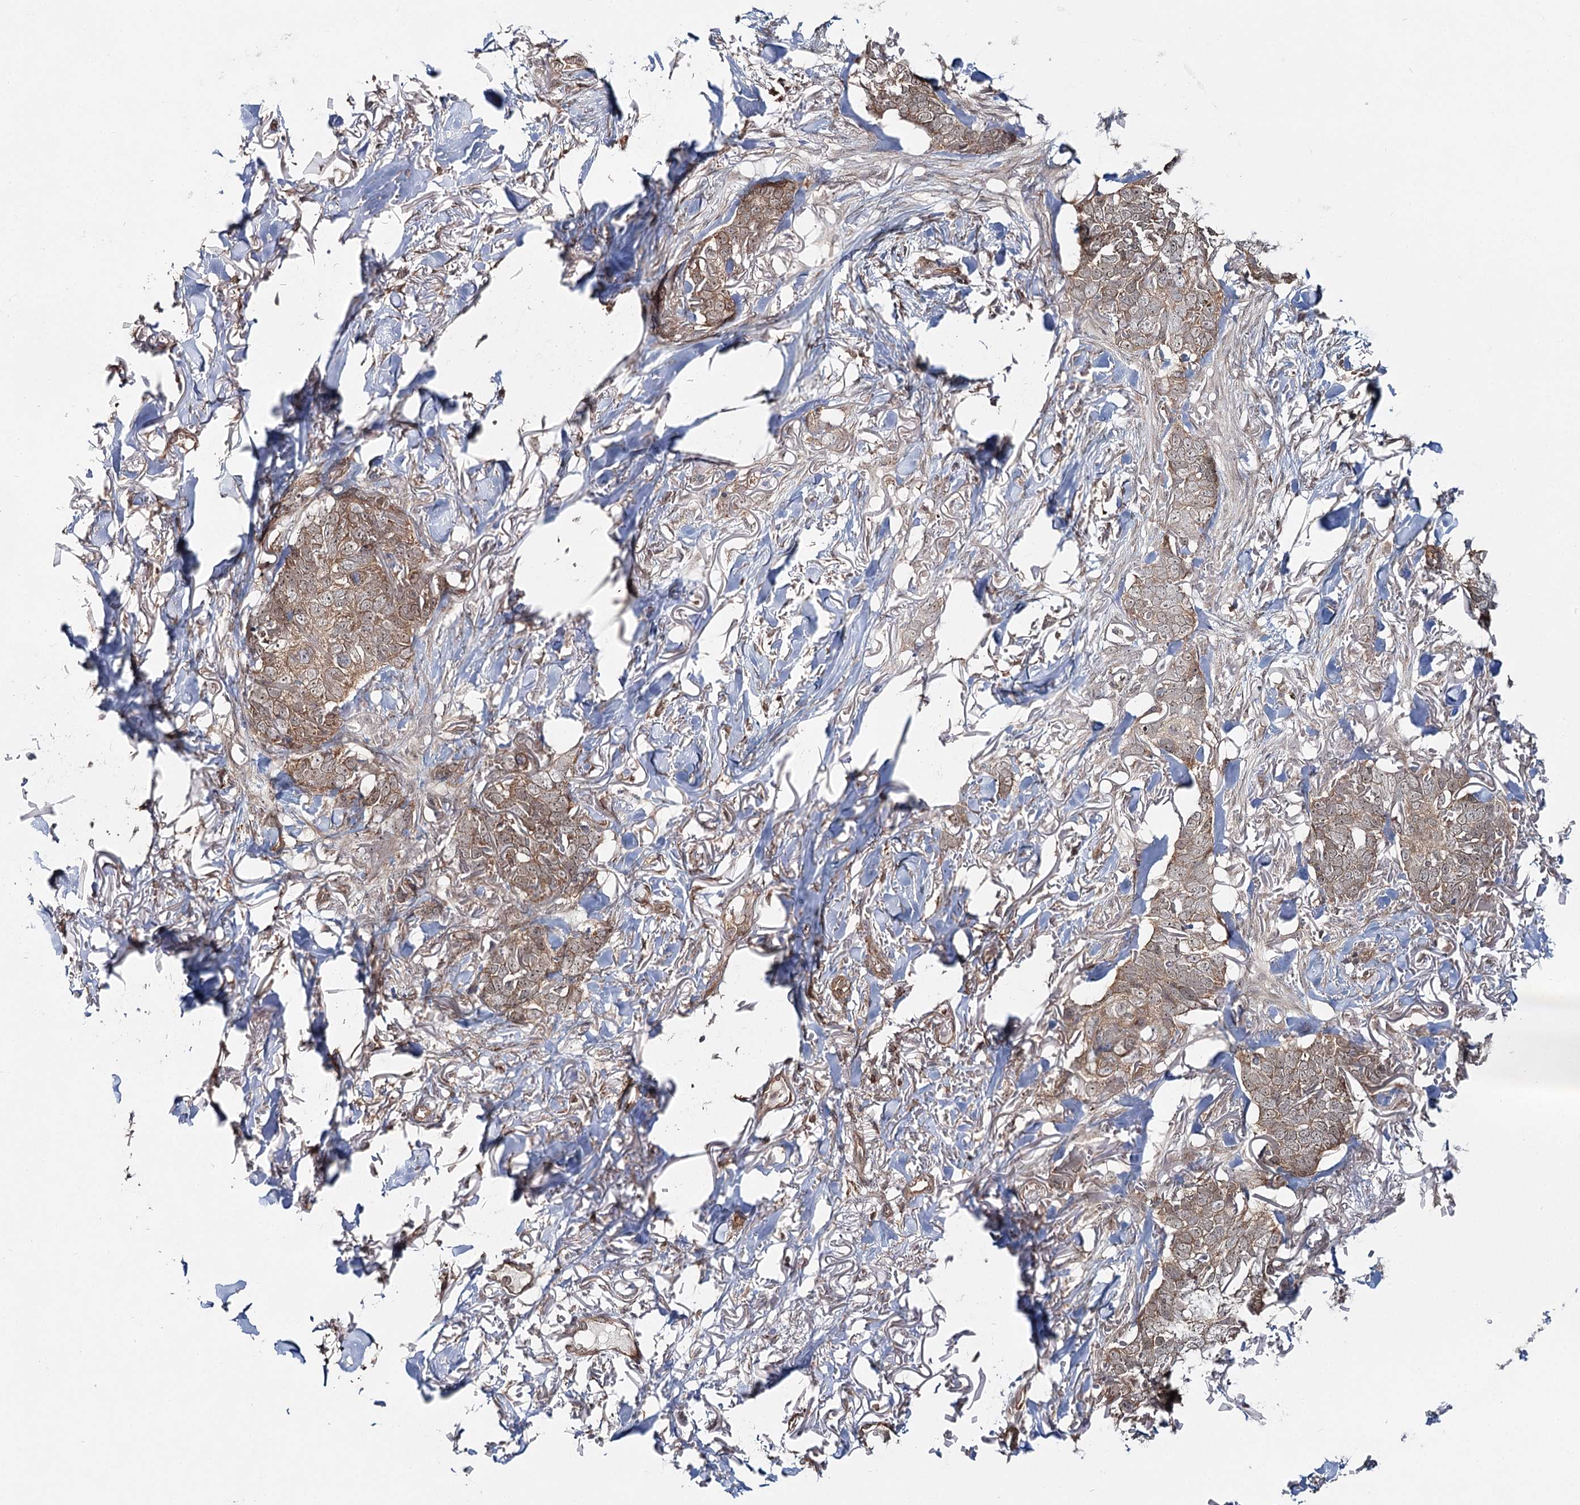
{"staining": {"intensity": "moderate", "quantity": ">75%", "location": "cytoplasmic/membranous"}, "tissue": "skin cancer", "cell_type": "Tumor cells", "image_type": "cancer", "snomed": [{"axis": "morphology", "description": "Normal tissue, NOS"}, {"axis": "morphology", "description": "Basal cell carcinoma"}, {"axis": "topography", "description": "Skin"}], "caption": "This photomicrograph reveals skin cancer (basal cell carcinoma) stained with IHC to label a protein in brown. The cytoplasmic/membranous of tumor cells show moderate positivity for the protein. Nuclei are counter-stained blue.", "gene": "FAM120B", "patient": {"sex": "male", "age": 77}}